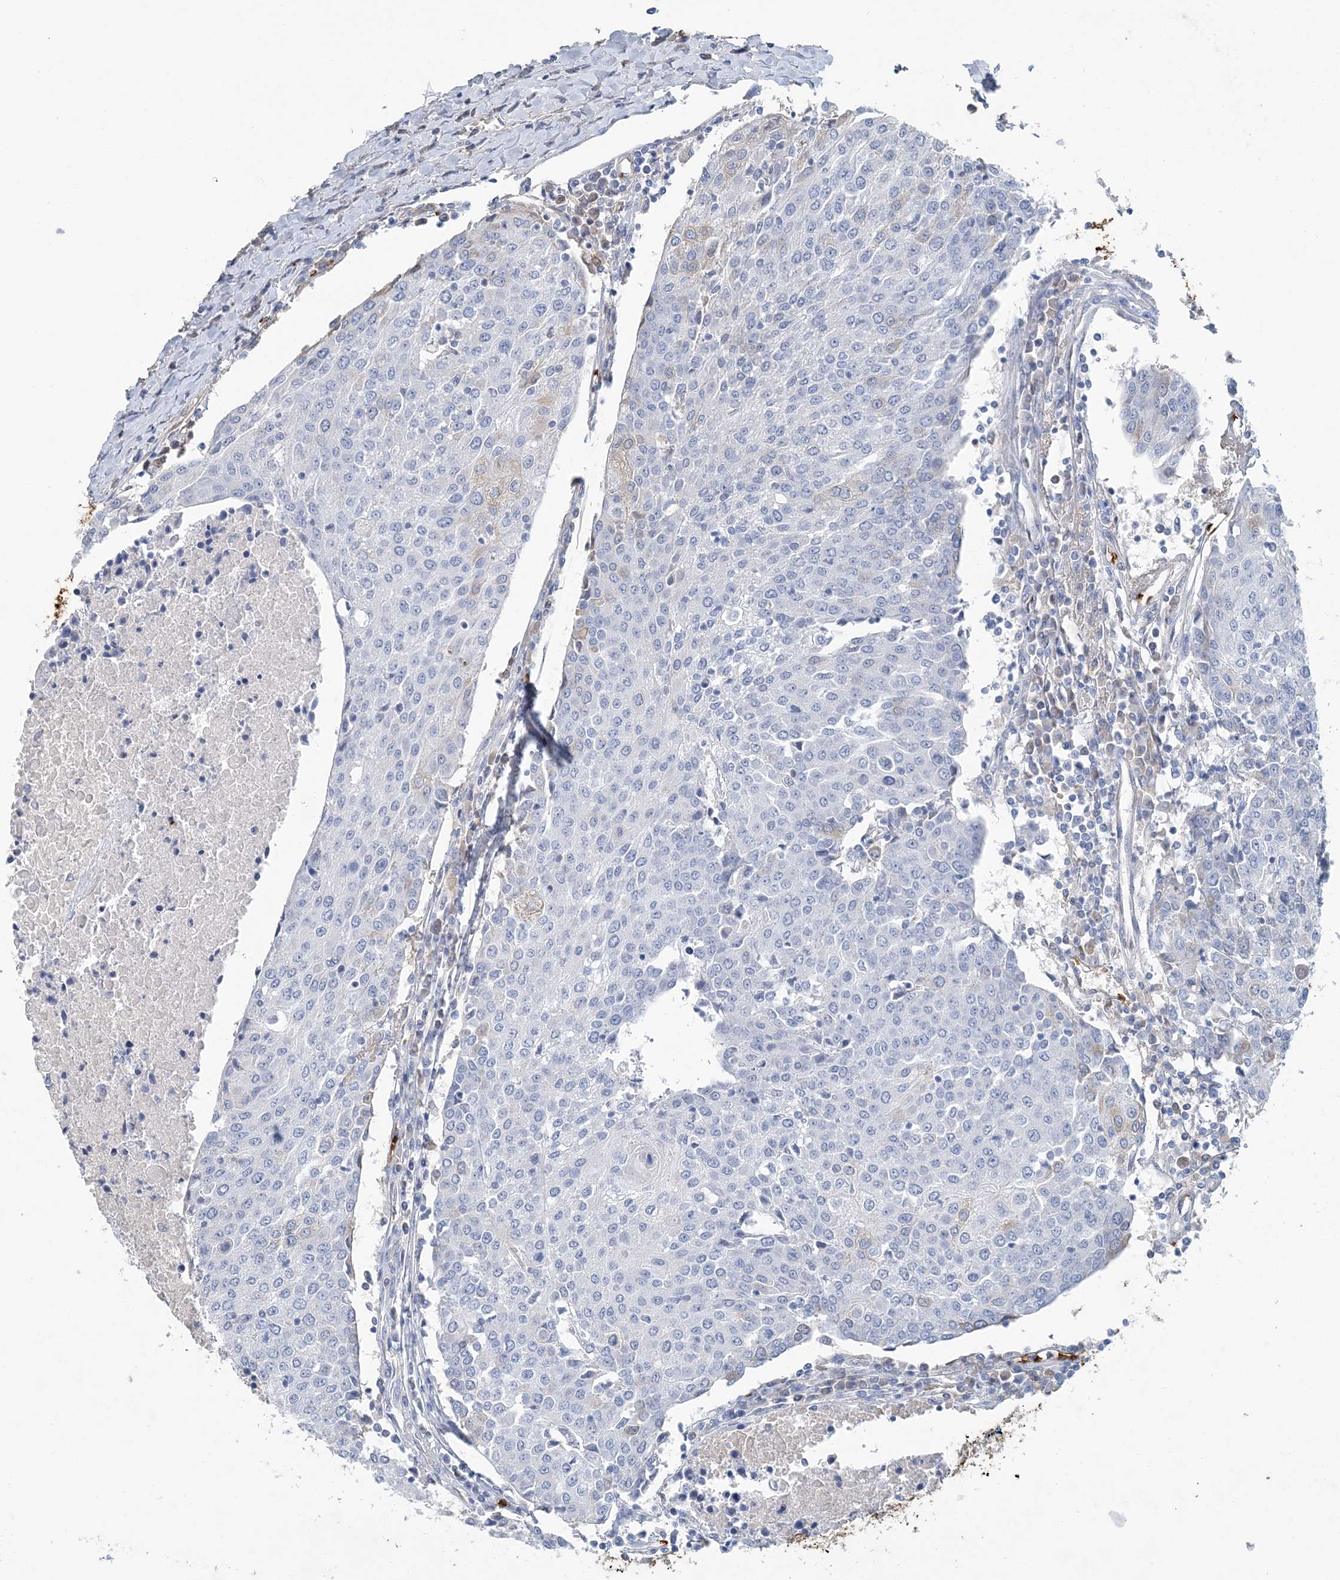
{"staining": {"intensity": "negative", "quantity": "none", "location": "none"}, "tissue": "urothelial cancer", "cell_type": "Tumor cells", "image_type": "cancer", "snomed": [{"axis": "morphology", "description": "Urothelial carcinoma, High grade"}, {"axis": "topography", "description": "Urinary bladder"}], "caption": "The immunohistochemistry (IHC) histopathology image has no significant staining in tumor cells of urothelial carcinoma (high-grade) tissue.", "gene": "HBD", "patient": {"sex": "female", "age": 85}}